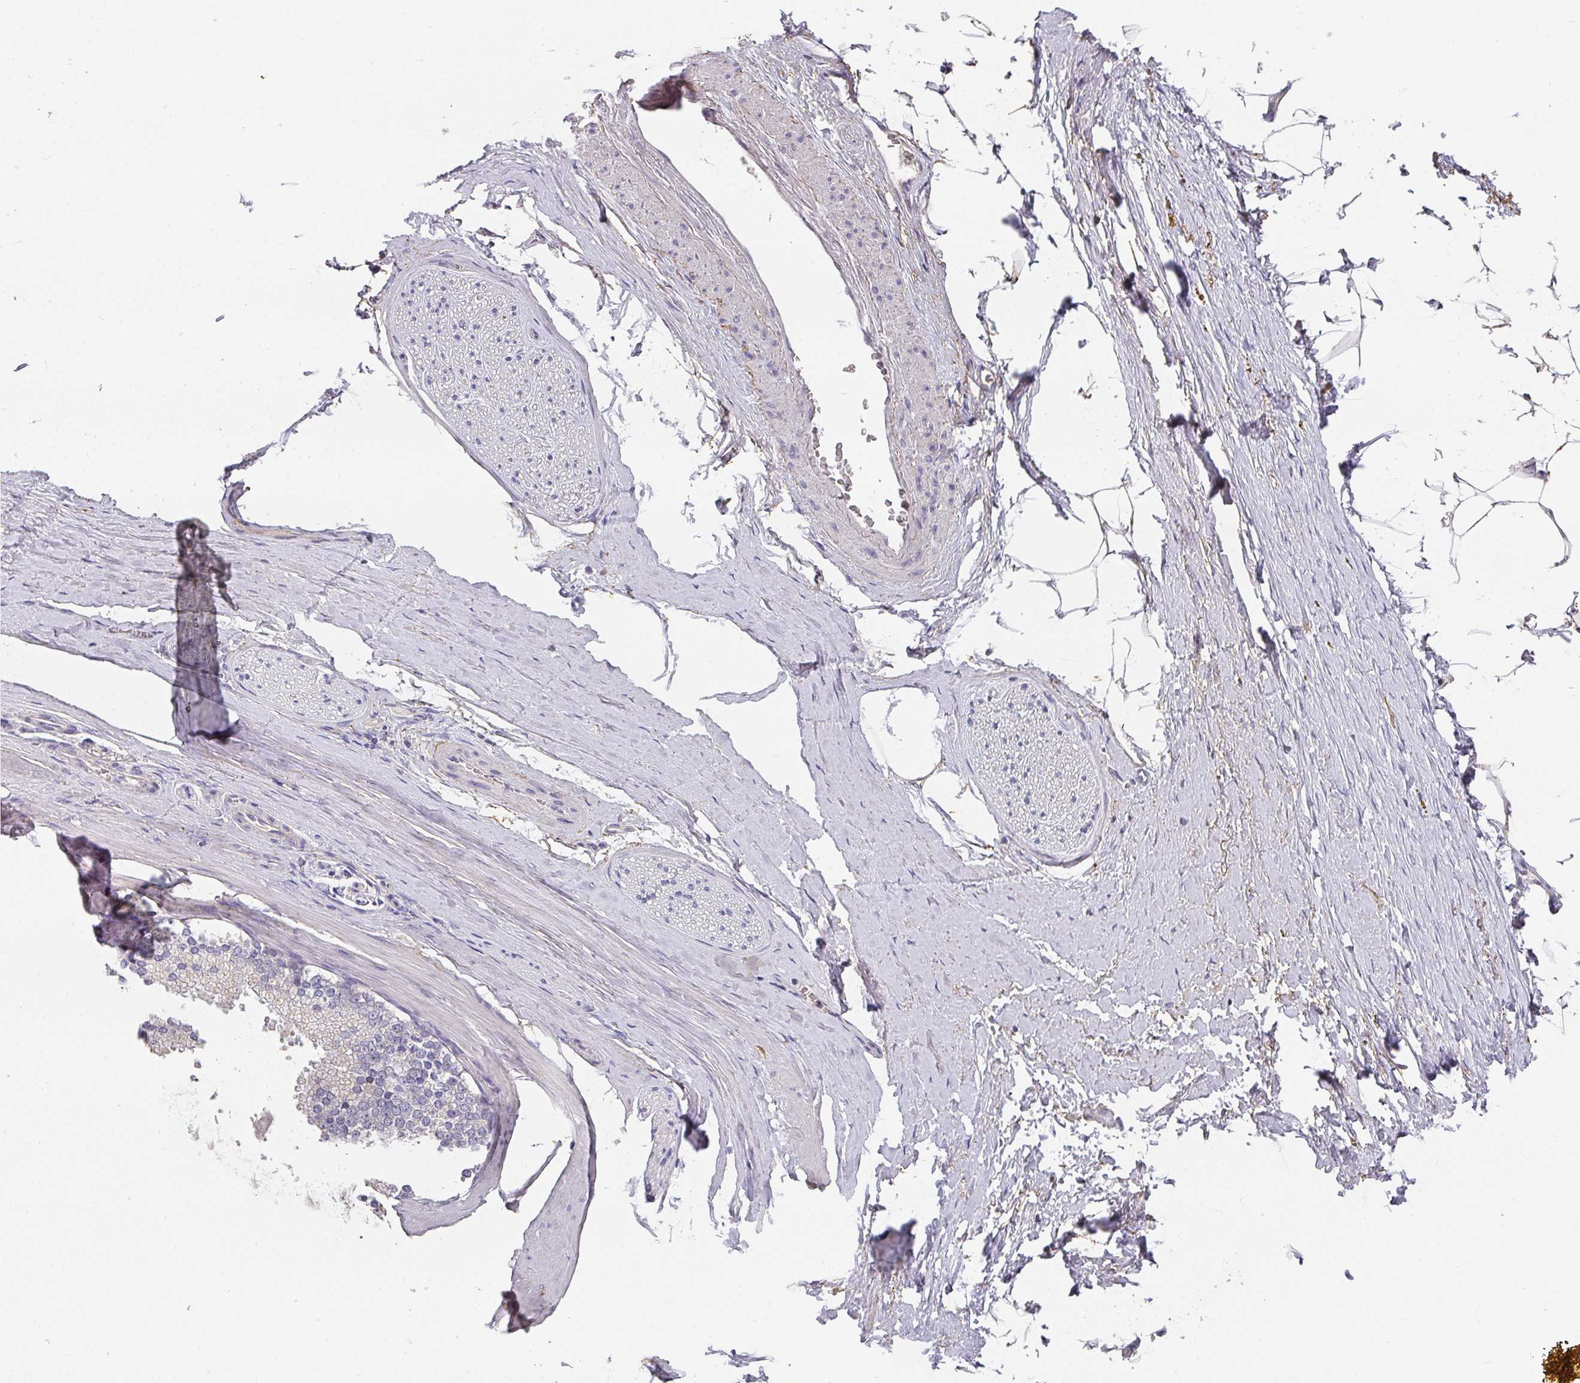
{"staining": {"intensity": "negative", "quantity": "none", "location": "none"}, "tissue": "adipose tissue", "cell_type": "Adipocytes", "image_type": "normal", "snomed": [{"axis": "morphology", "description": "Normal tissue, NOS"}, {"axis": "morphology", "description": "Adenocarcinoma, High grade"}, {"axis": "topography", "description": "Prostate"}, {"axis": "topography", "description": "Peripheral nerve tissue"}], "caption": "An immunohistochemistry (IHC) photomicrograph of normal adipose tissue is shown. There is no staining in adipocytes of adipose tissue.", "gene": "FOXN4", "patient": {"sex": "male", "age": 68}}